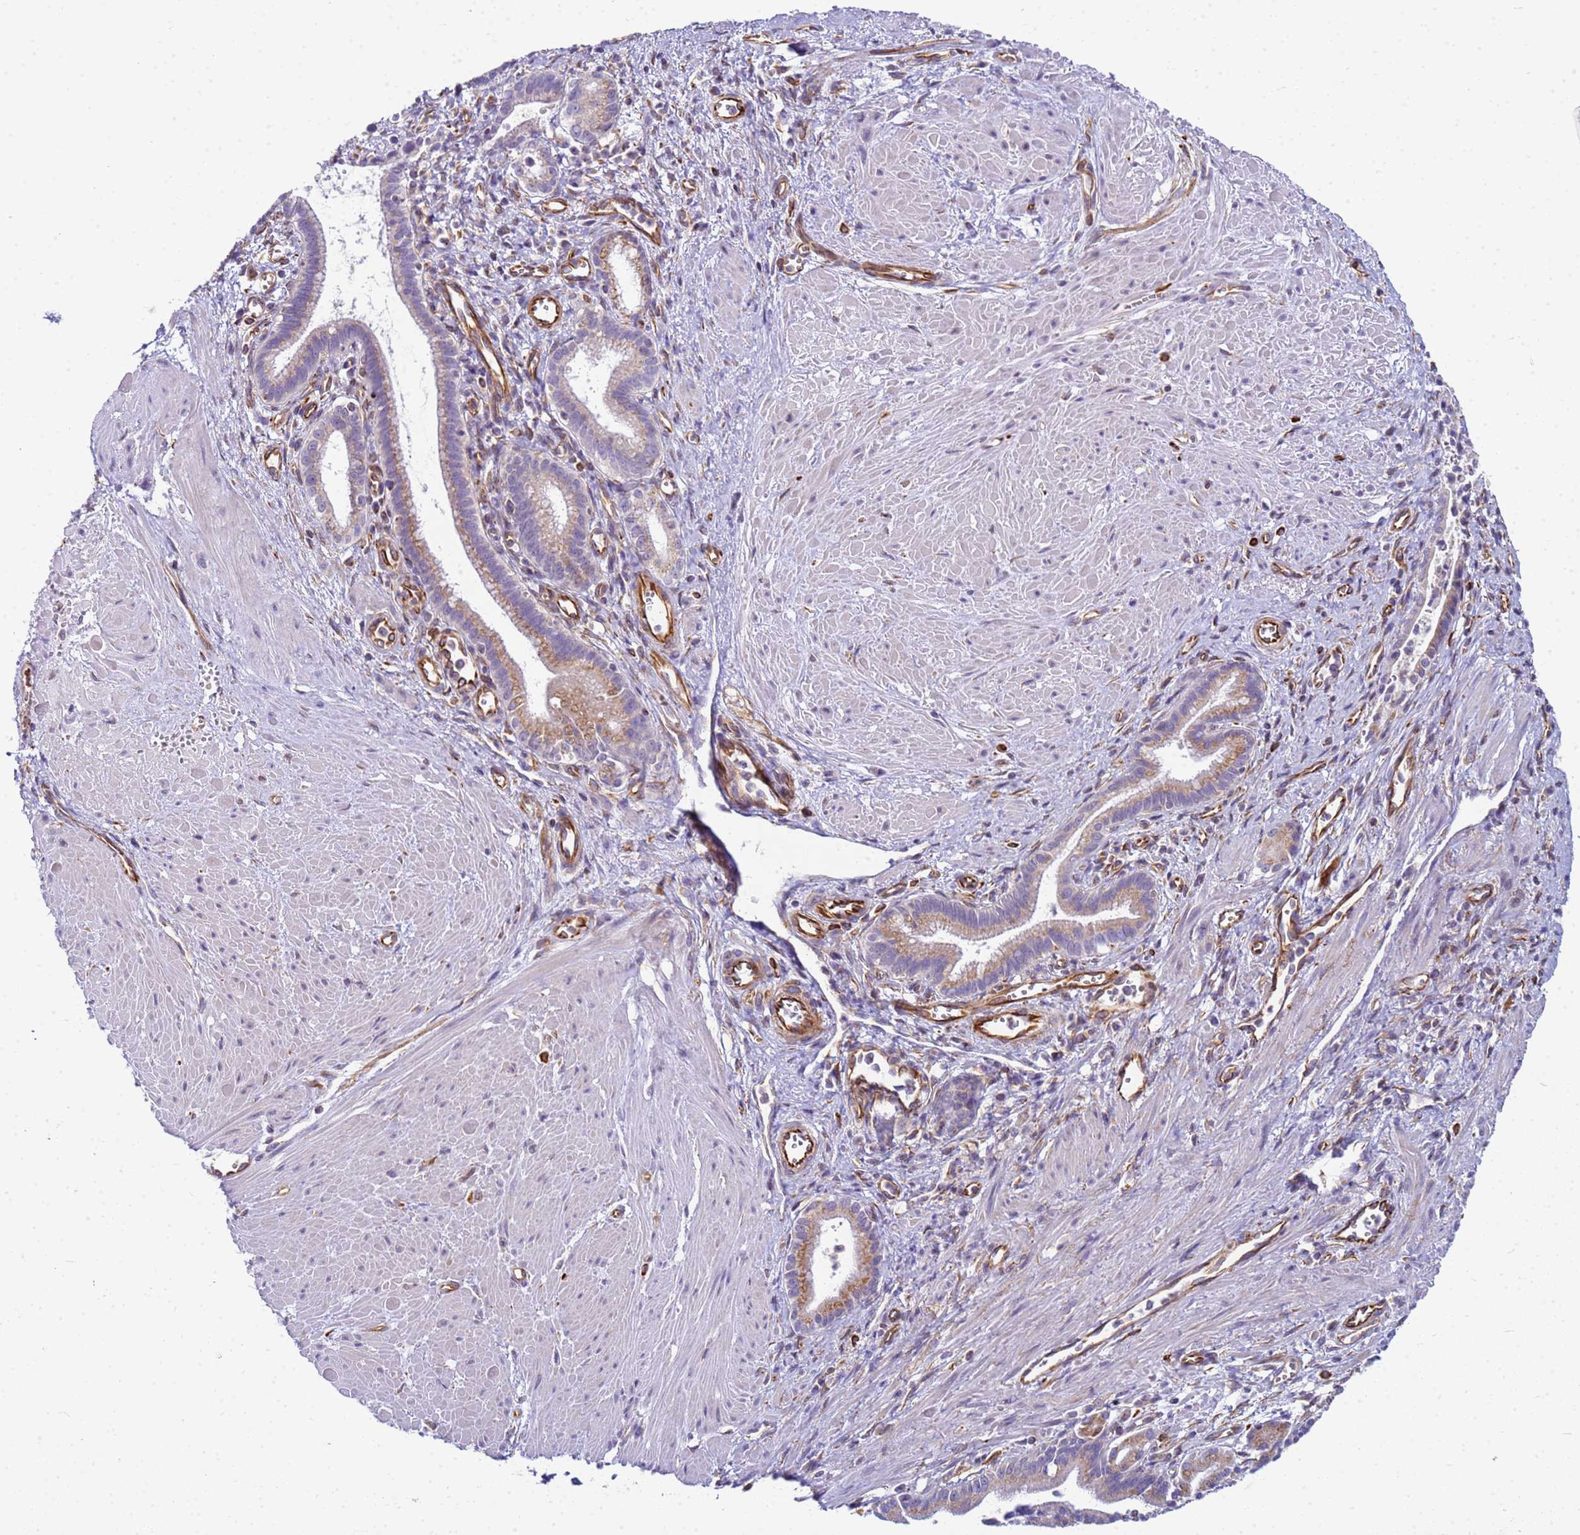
{"staining": {"intensity": "moderate", "quantity": ">75%", "location": "cytoplasmic/membranous"}, "tissue": "pancreatic cancer", "cell_type": "Tumor cells", "image_type": "cancer", "snomed": [{"axis": "morphology", "description": "Adenocarcinoma, NOS"}, {"axis": "topography", "description": "Pancreas"}], "caption": "Immunohistochemistry of human pancreatic cancer (adenocarcinoma) exhibits medium levels of moderate cytoplasmic/membranous staining in approximately >75% of tumor cells. The staining is performed using DAB (3,3'-diaminobenzidine) brown chromogen to label protein expression. The nuclei are counter-stained blue using hematoxylin.", "gene": "UBXN2B", "patient": {"sex": "male", "age": 78}}